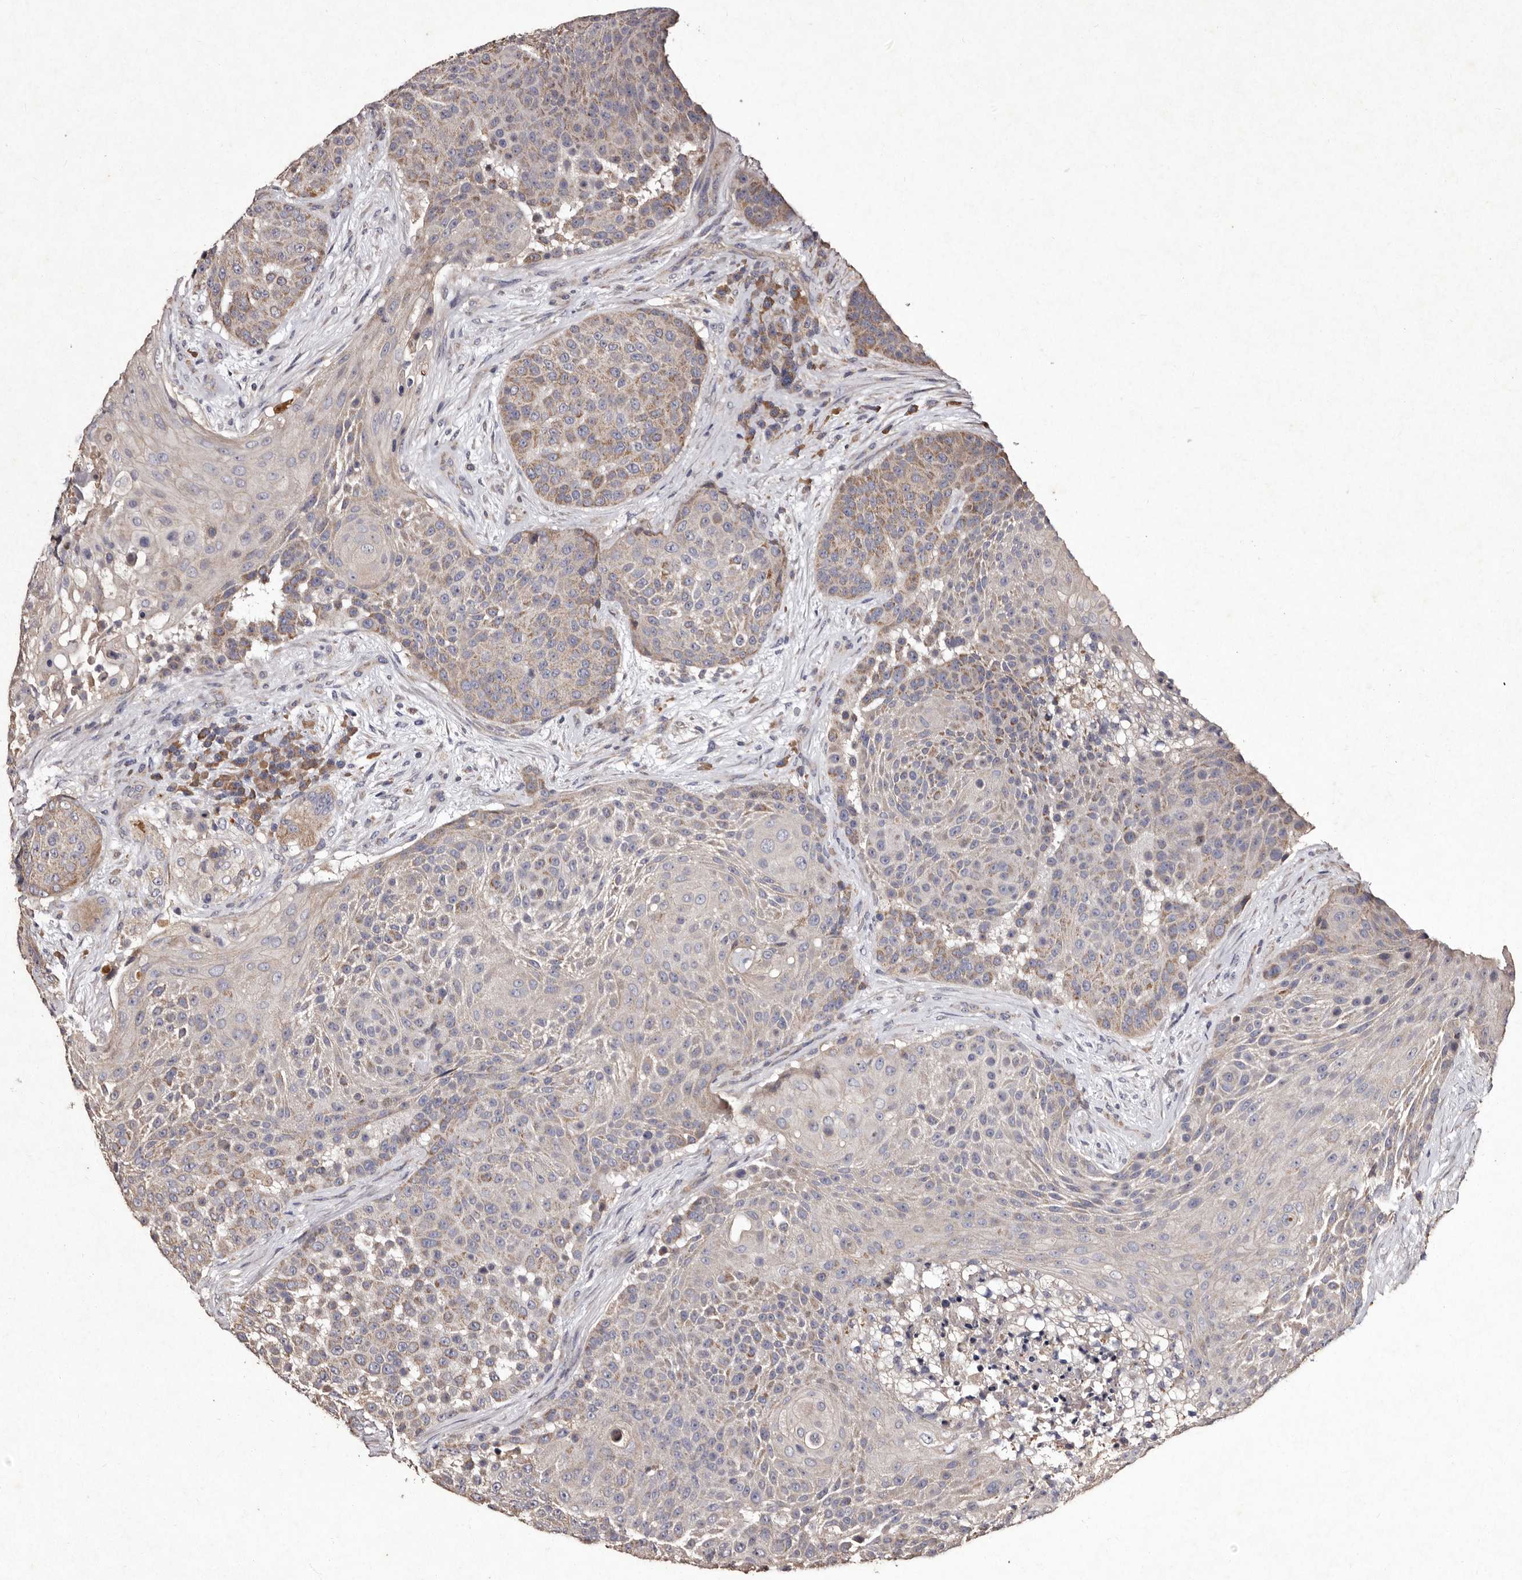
{"staining": {"intensity": "moderate", "quantity": "<25%", "location": "cytoplasmic/membranous"}, "tissue": "urothelial cancer", "cell_type": "Tumor cells", "image_type": "cancer", "snomed": [{"axis": "morphology", "description": "Urothelial carcinoma, High grade"}, {"axis": "topography", "description": "Urinary bladder"}], "caption": "Immunohistochemistry (DAB) staining of urothelial cancer demonstrates moderate cytoplasmic/membranous protein staining in about <25% of tumor cells.", "gene": "TFB1M", "patient": {"sex": "female", "age": 63}}